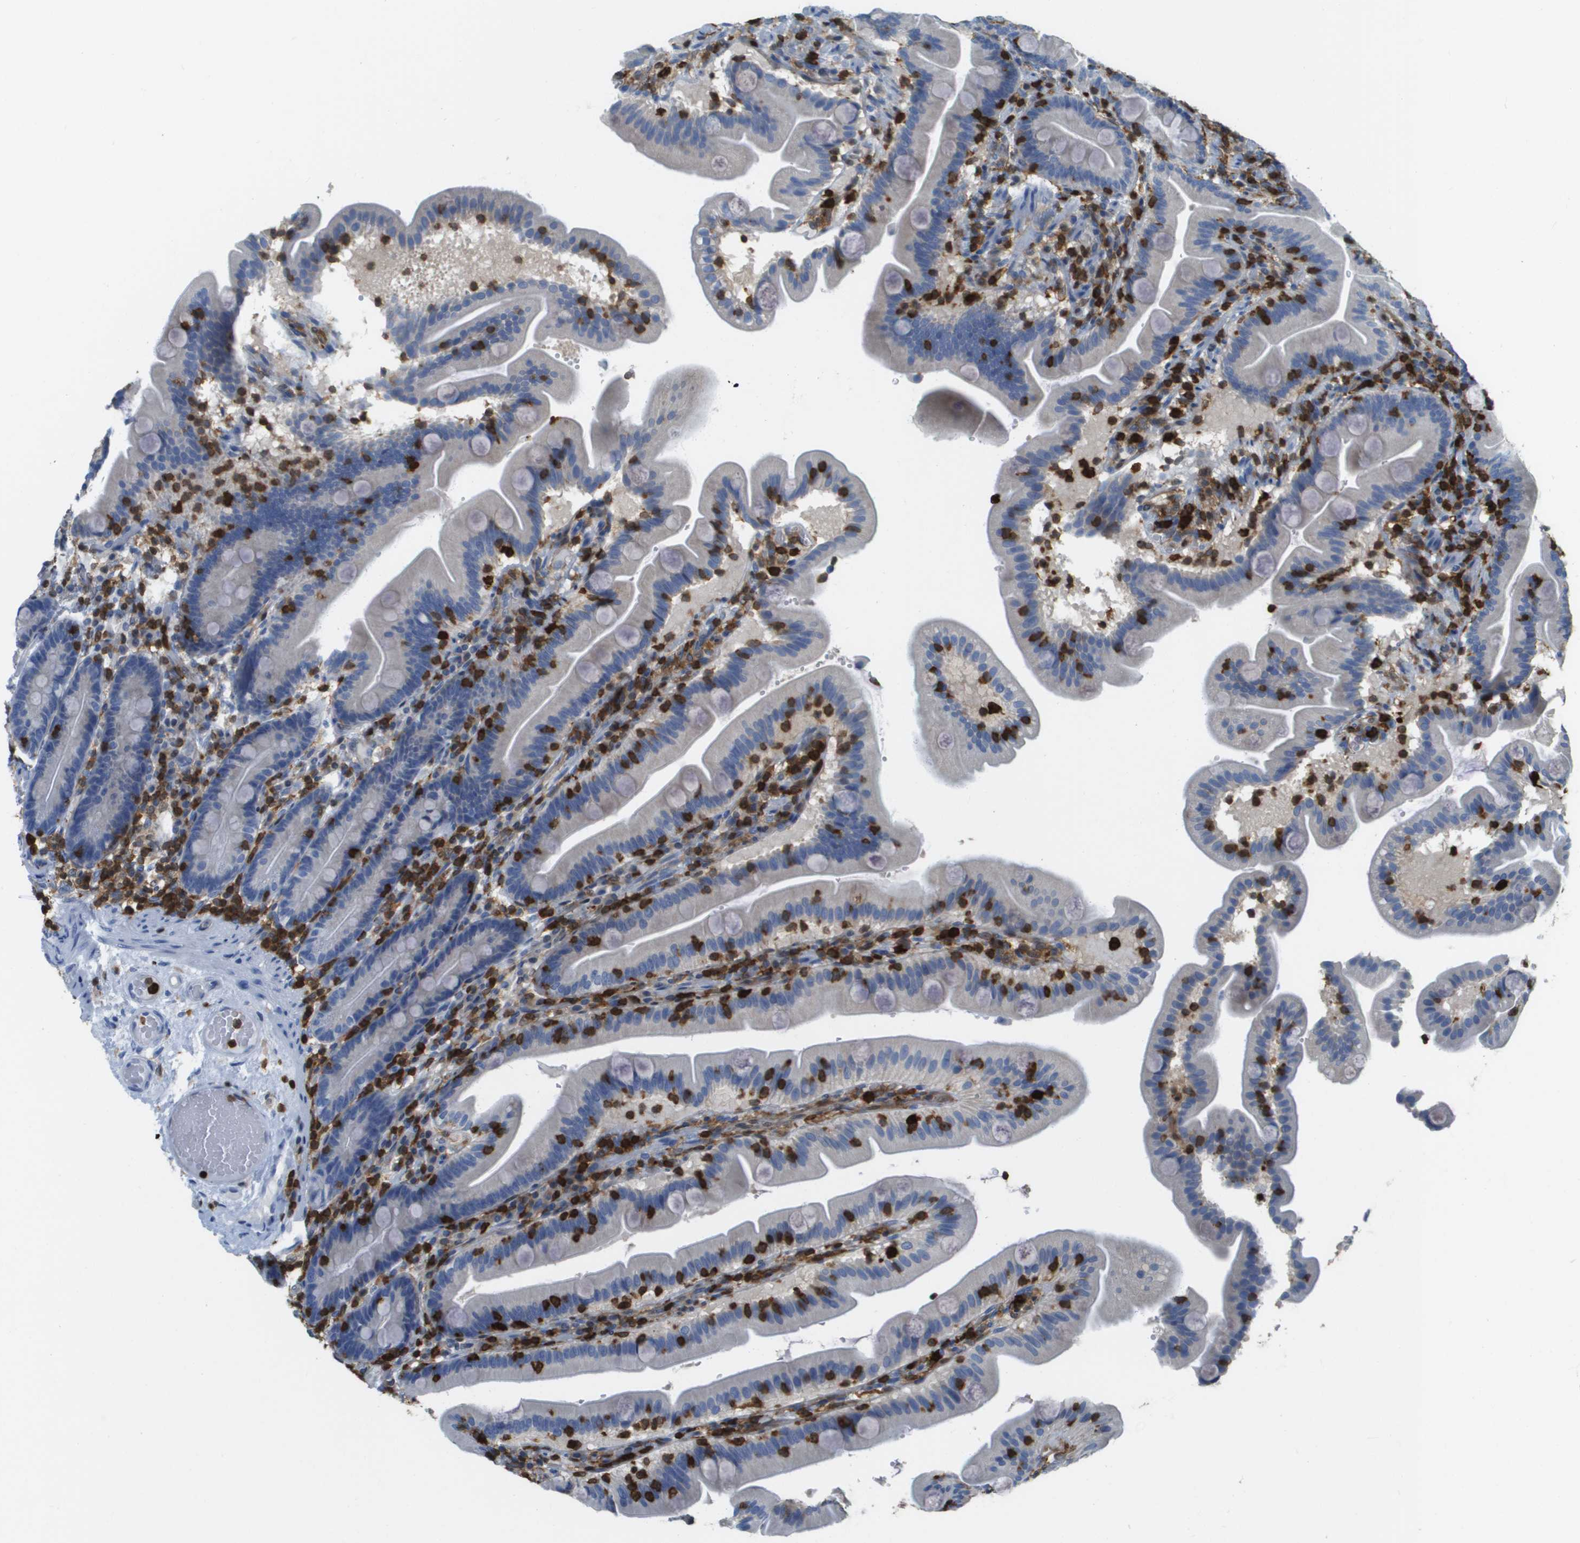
{"staining": {"intensity": "negative", "quantity": "none", "location": "none"}, "tissue": "duodenum", "cell_type": "Glandular cells", "image_type": "normal", "snomed": [{"axis": "morphology", "description": "Normal tissue, NOS"}, {"axis": "topography", "description": "Duodenum"}], "caption": "The IHC photomicrograph has no significant expression in glandular cells of duodenum. (DAB (3,3'-diaminobenzidine) immunohistochemistry (IHC) visualized using brightfield microscopy, high magnification).", "gene": "DOCK5", "patient": {"sex": "male", "age": 54}}